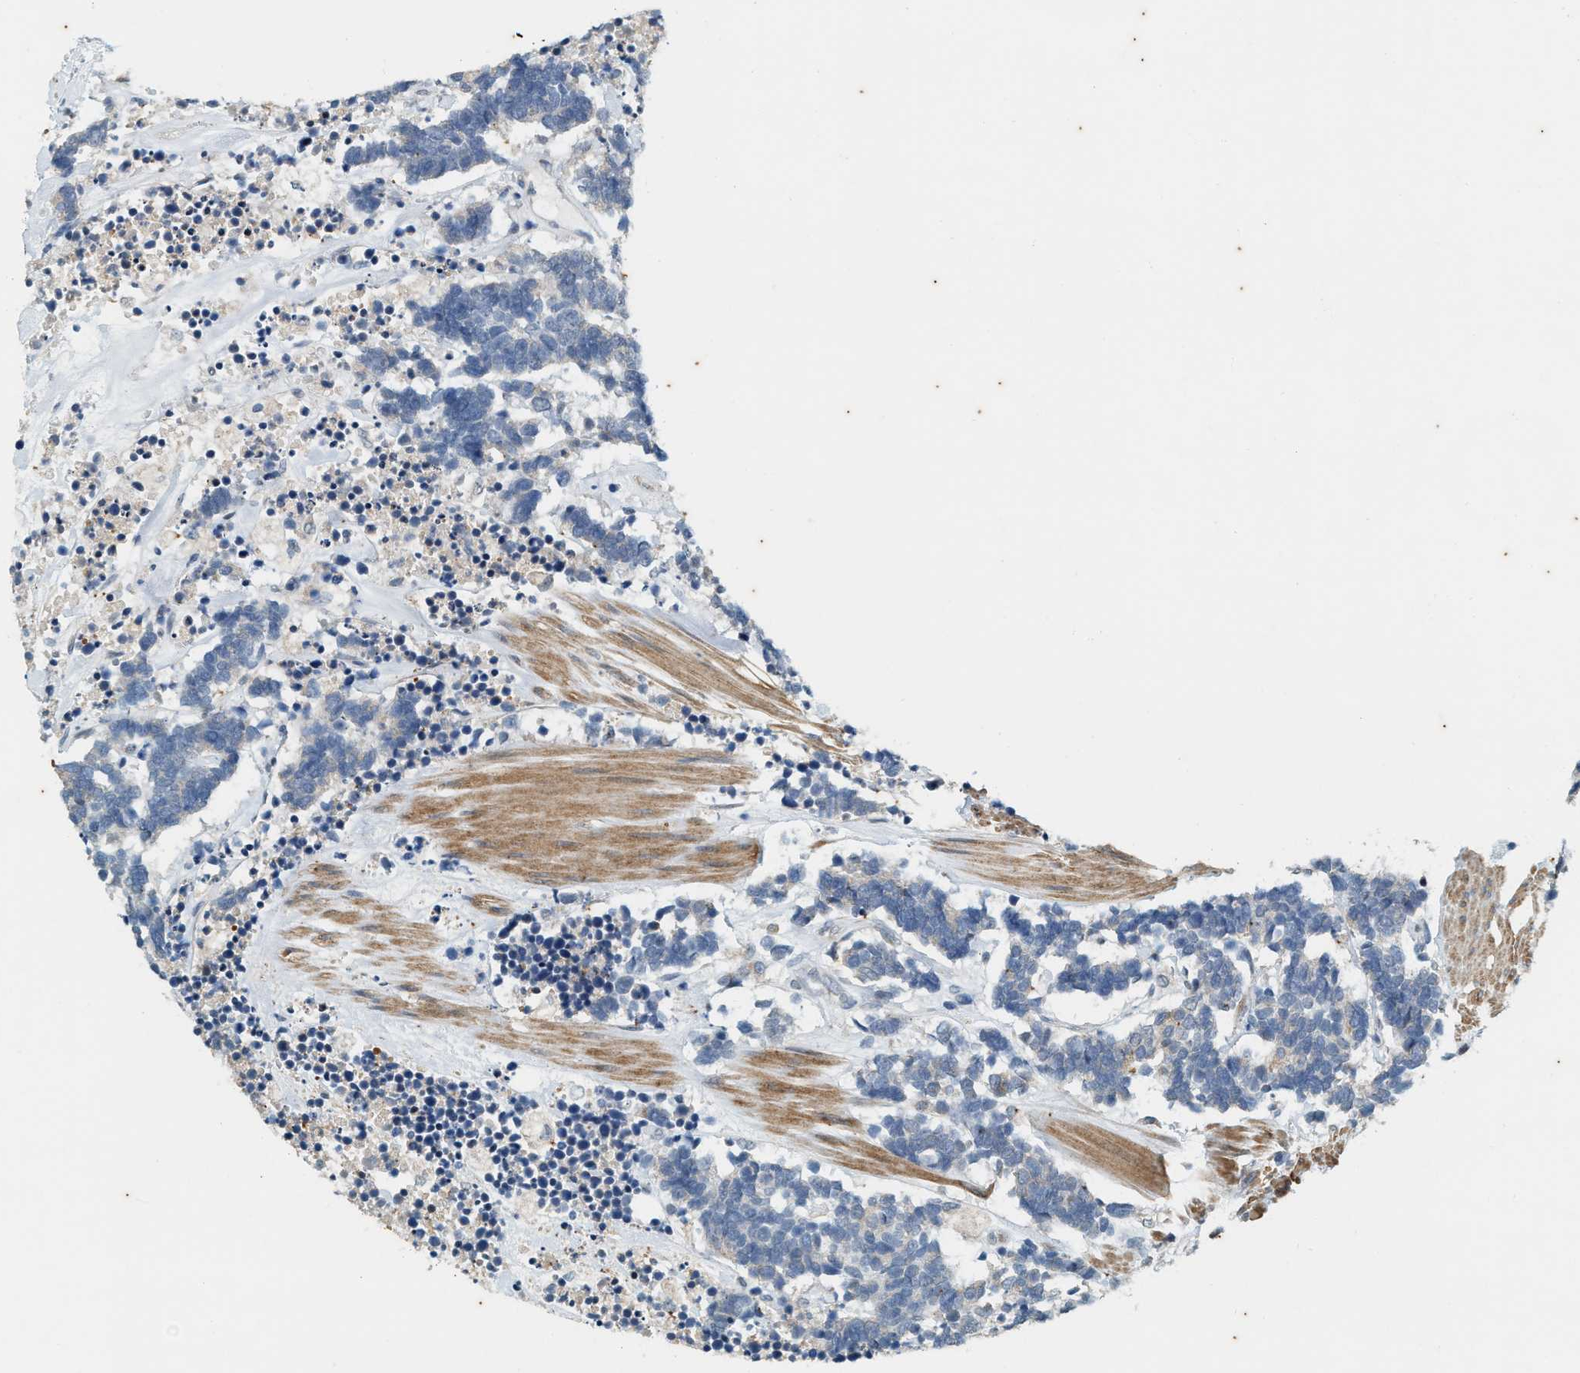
{"staining": {"intensity": "negative", "quantity": "none", "location": "none"}, "tissue": "carcinoid", "cell_type": "Tumor cells", "image_type": "cancer", "snomed": [{"axis": "morphology", "description": "Carcinoma, NOS"}, {"axis": "morphology", "description": "Carcinoid, malignant, NOS"}, {"axis": "topography", "description": "Urinary bladder"}], "caption": "Tumor cells show no significant protein positivity in carcinoma. The staining is performed using DAB brown chromogen with nuclei counter-stained in using hematoxylin.", "gene": "CHPF2", "patient": {"sex": "male", "age": 57}}